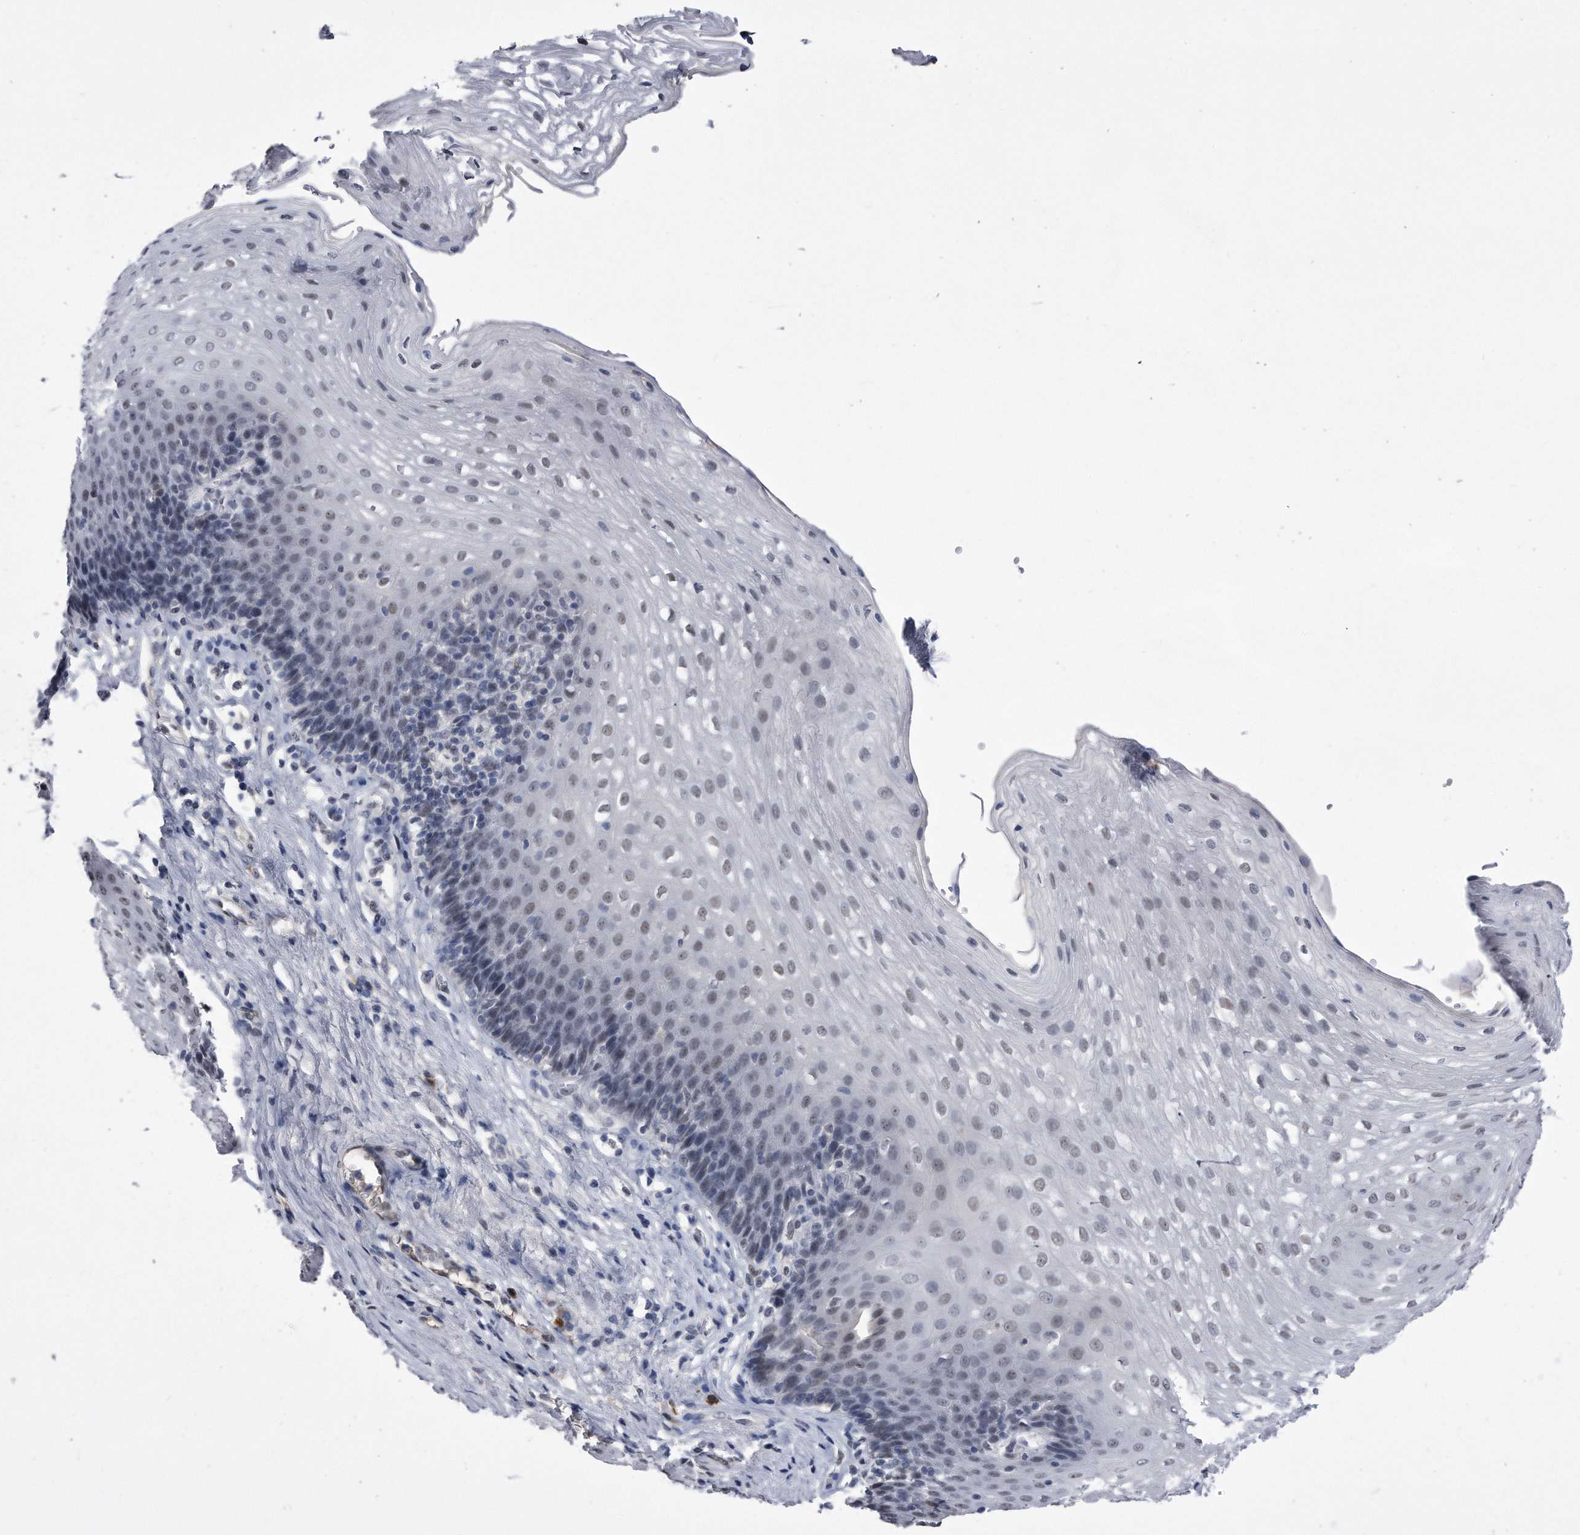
{"staining": {"intensity": "weak", "quantity": "<25%", "location": "nuclear"}, "tissue": "esophagus", "cell_type": "Squamous epithelial cells", "image_type": "normal", "snomed": [{"axis": "morphology", "description": "Normal tissue, NOS"}, {"axis": "topography", "description": "Esophagus"}], "caption": "A photomicrograph of human esophagus is negative for staining in squamous epithelial cells.", "gene": "KCTD8", "patient": {"sex": "female", "age": 66}}